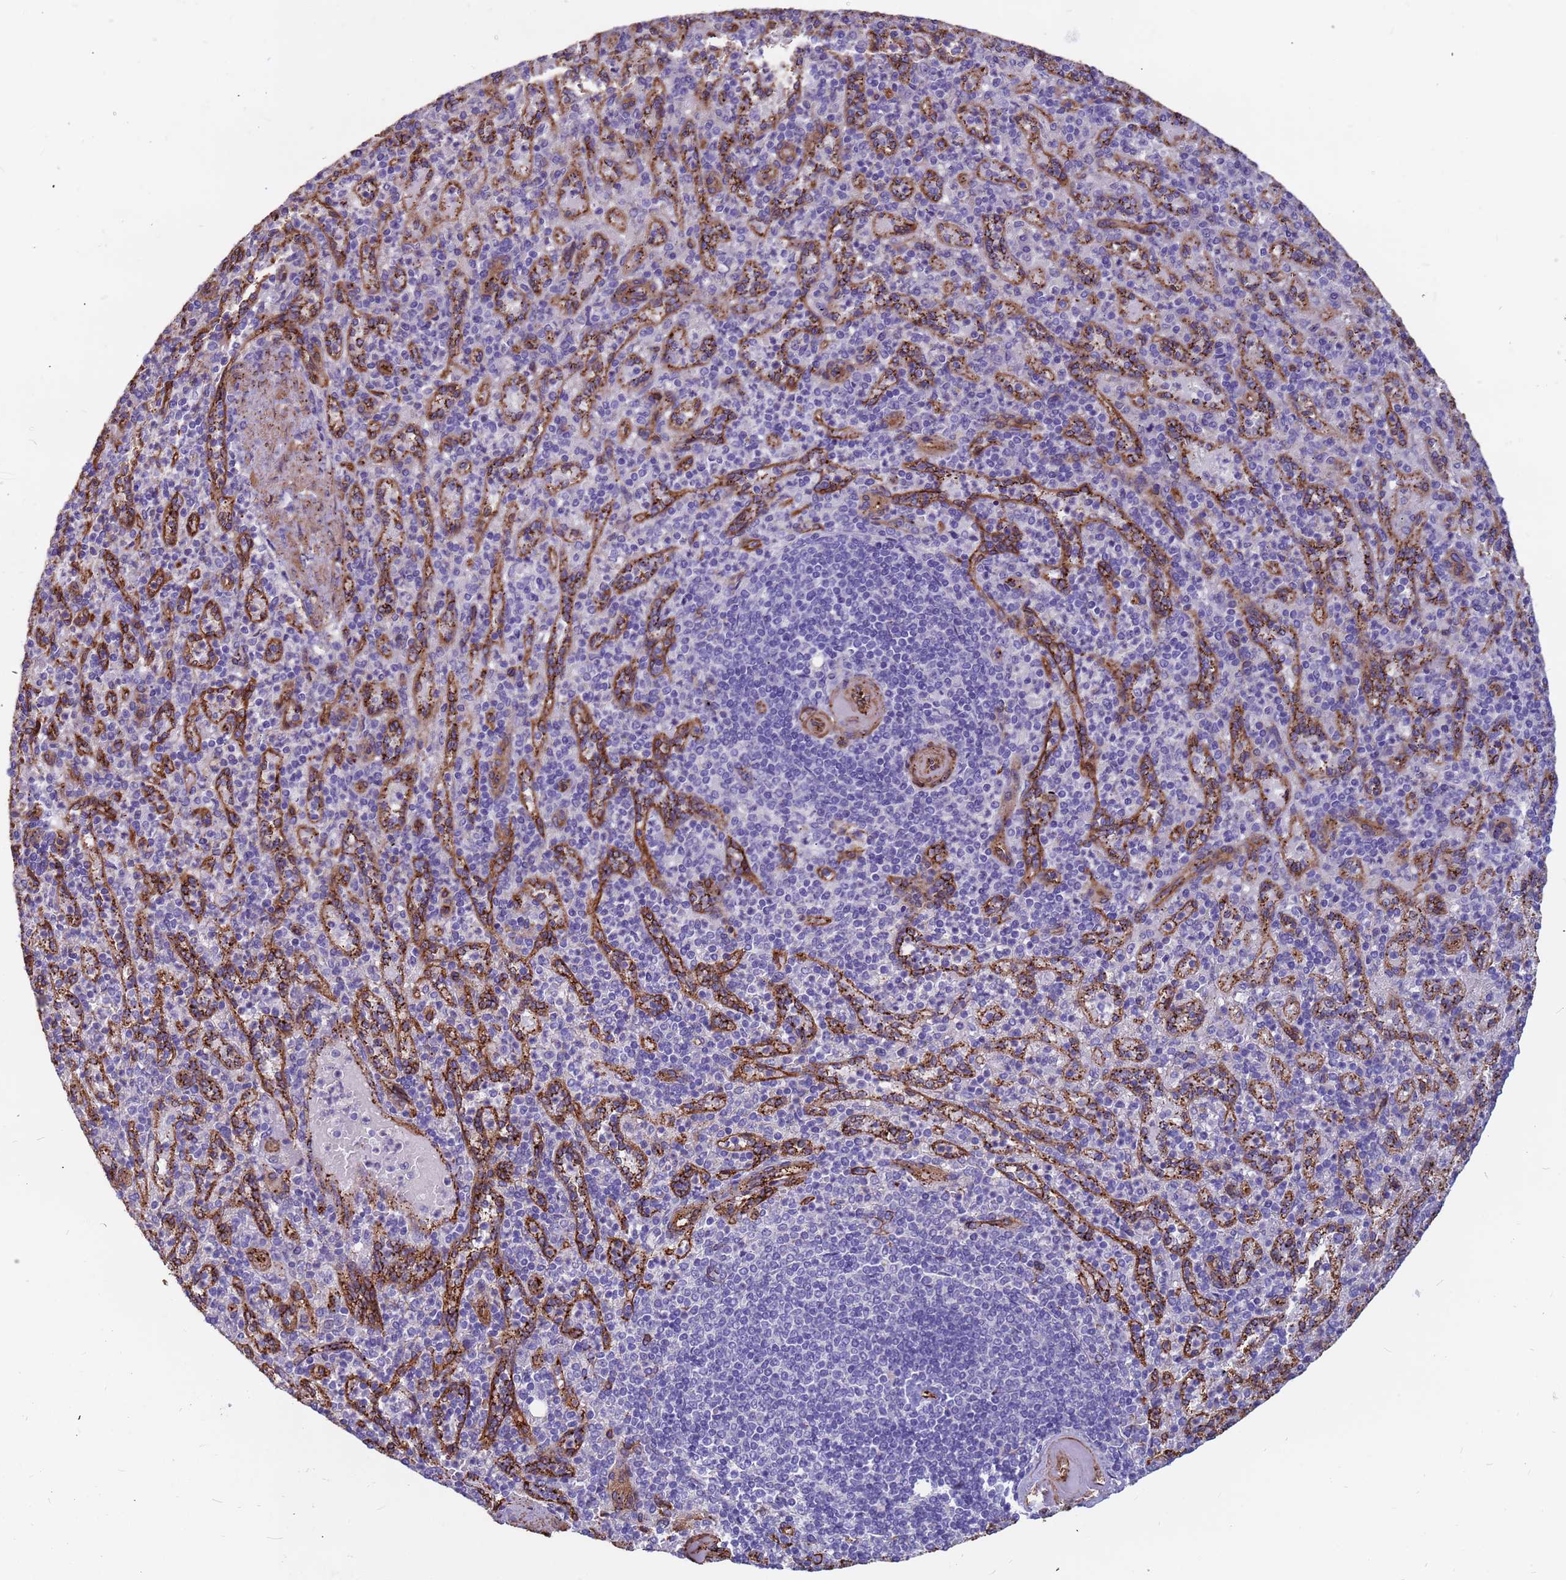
{"staining": {"intensity": "negative", "quantity": "none", "location": "none"}, "tissue": "spleen", "cell_type": "Cells in red pulp", "image_type": "normal", "snomed": [{"axis": "morphology", "description": "Normal tissue, NOS"}, {"axis": "topography", "description": "Spleen"}], "caption": "Cells in red pulp show no significant positivity in normal spleen. (DAB (3,3'-diaminobenzidine) IHC, high magnification).", "gene": "EHD2", "patient": {"sex": "female", "age": 74}}